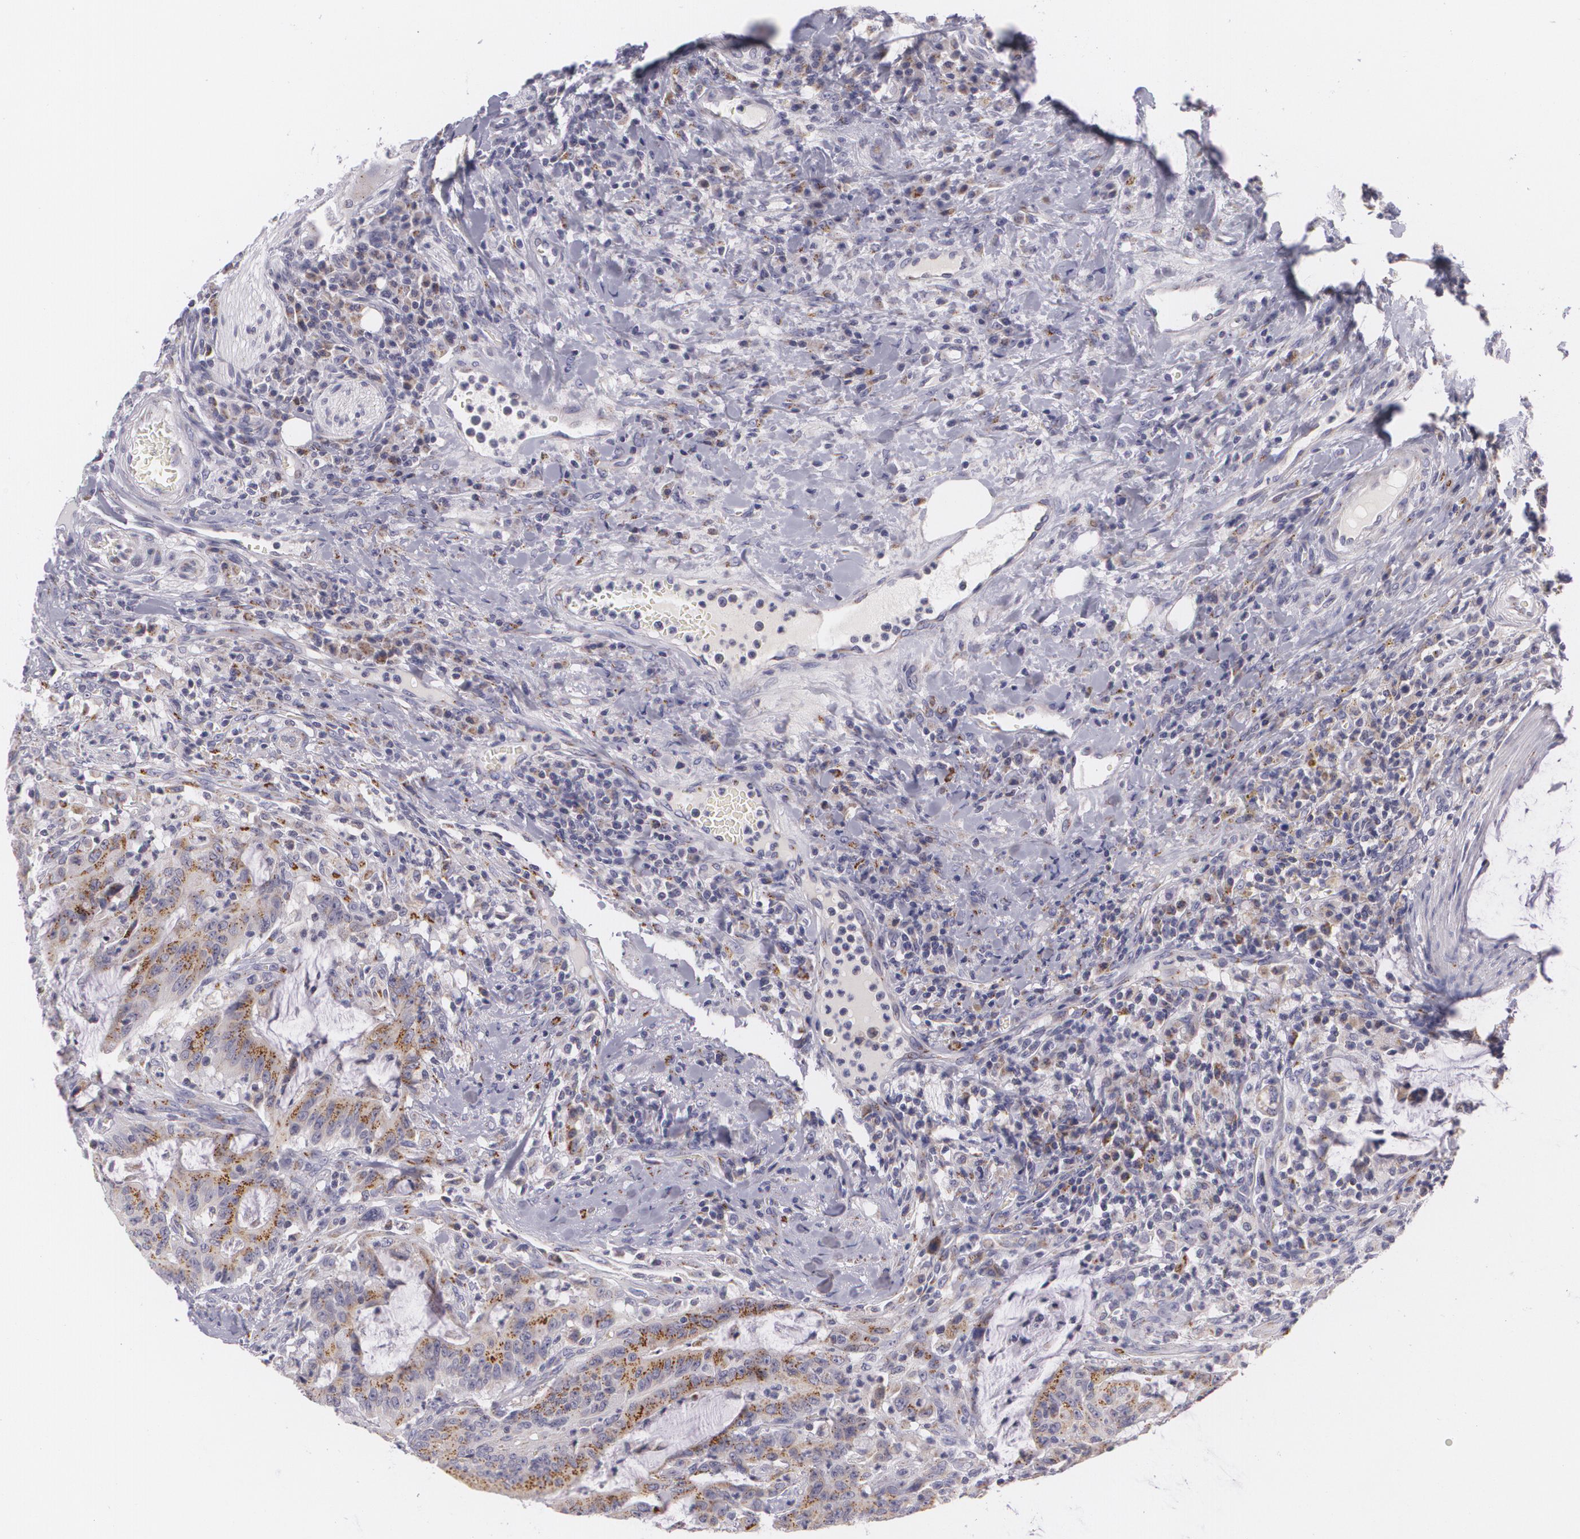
{"staining": {"intensity": "moderate", "quantity": "25%-75%", "location": "cytoplasmic/membranous"}, "tissue": "colorectal cancer", "cell_type": "Tumor cells", "image_type": "cancer", "snomed": [{"axis": "morphology", "description": "Adenocarcinoma, NOS"}, {"axis": "topography", "description": "Colon"}], "caption": "Tumor cells display medium levels of moderate cytoplasmic/membranous staining in about 25%-75% of cells in colorectal cancer.", "gene": "CILK1", "patient": {"sex": "male", "age": 54}}